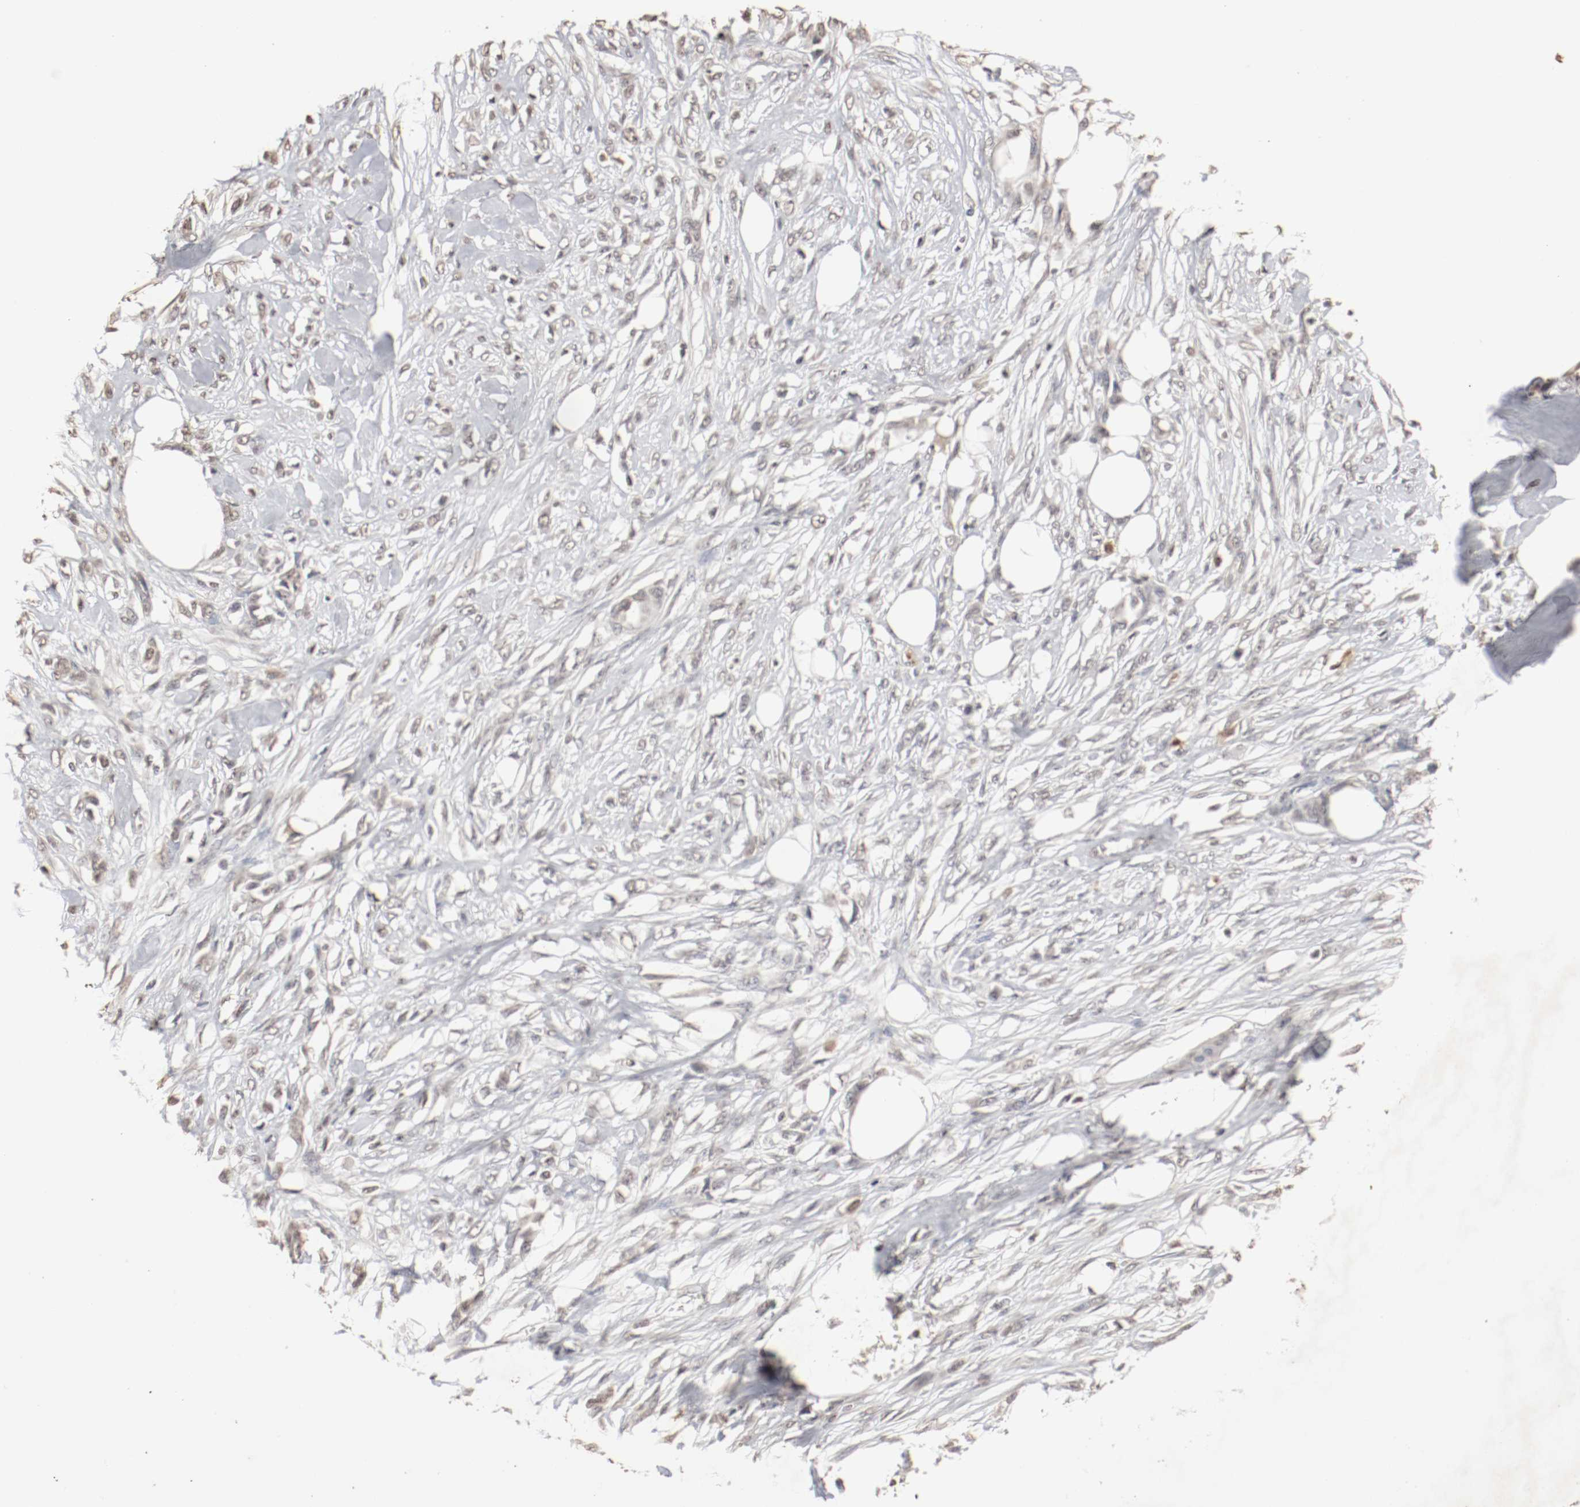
{"staining": {"intensity": "weak", "quantity": "25%-75%", "location": "nuclear"}, "tissue": "skin cancer", "cell_type": "Tumor cells", "image_type": "cancer", "snomed": [{"axis": "morphology", "description": "Normal tissue, NOS"}, {"axis": "morphology", "description": "Squamous cell carcinoma, NOS"}, {"axis": "topography", "description": "Skin"}], "caption": "A brown stain highlights weak nuclear positivity of a protein in skin cancer tumor cells.", "gene": "WASL", "patient": {"sex": "female", "age": 59}}